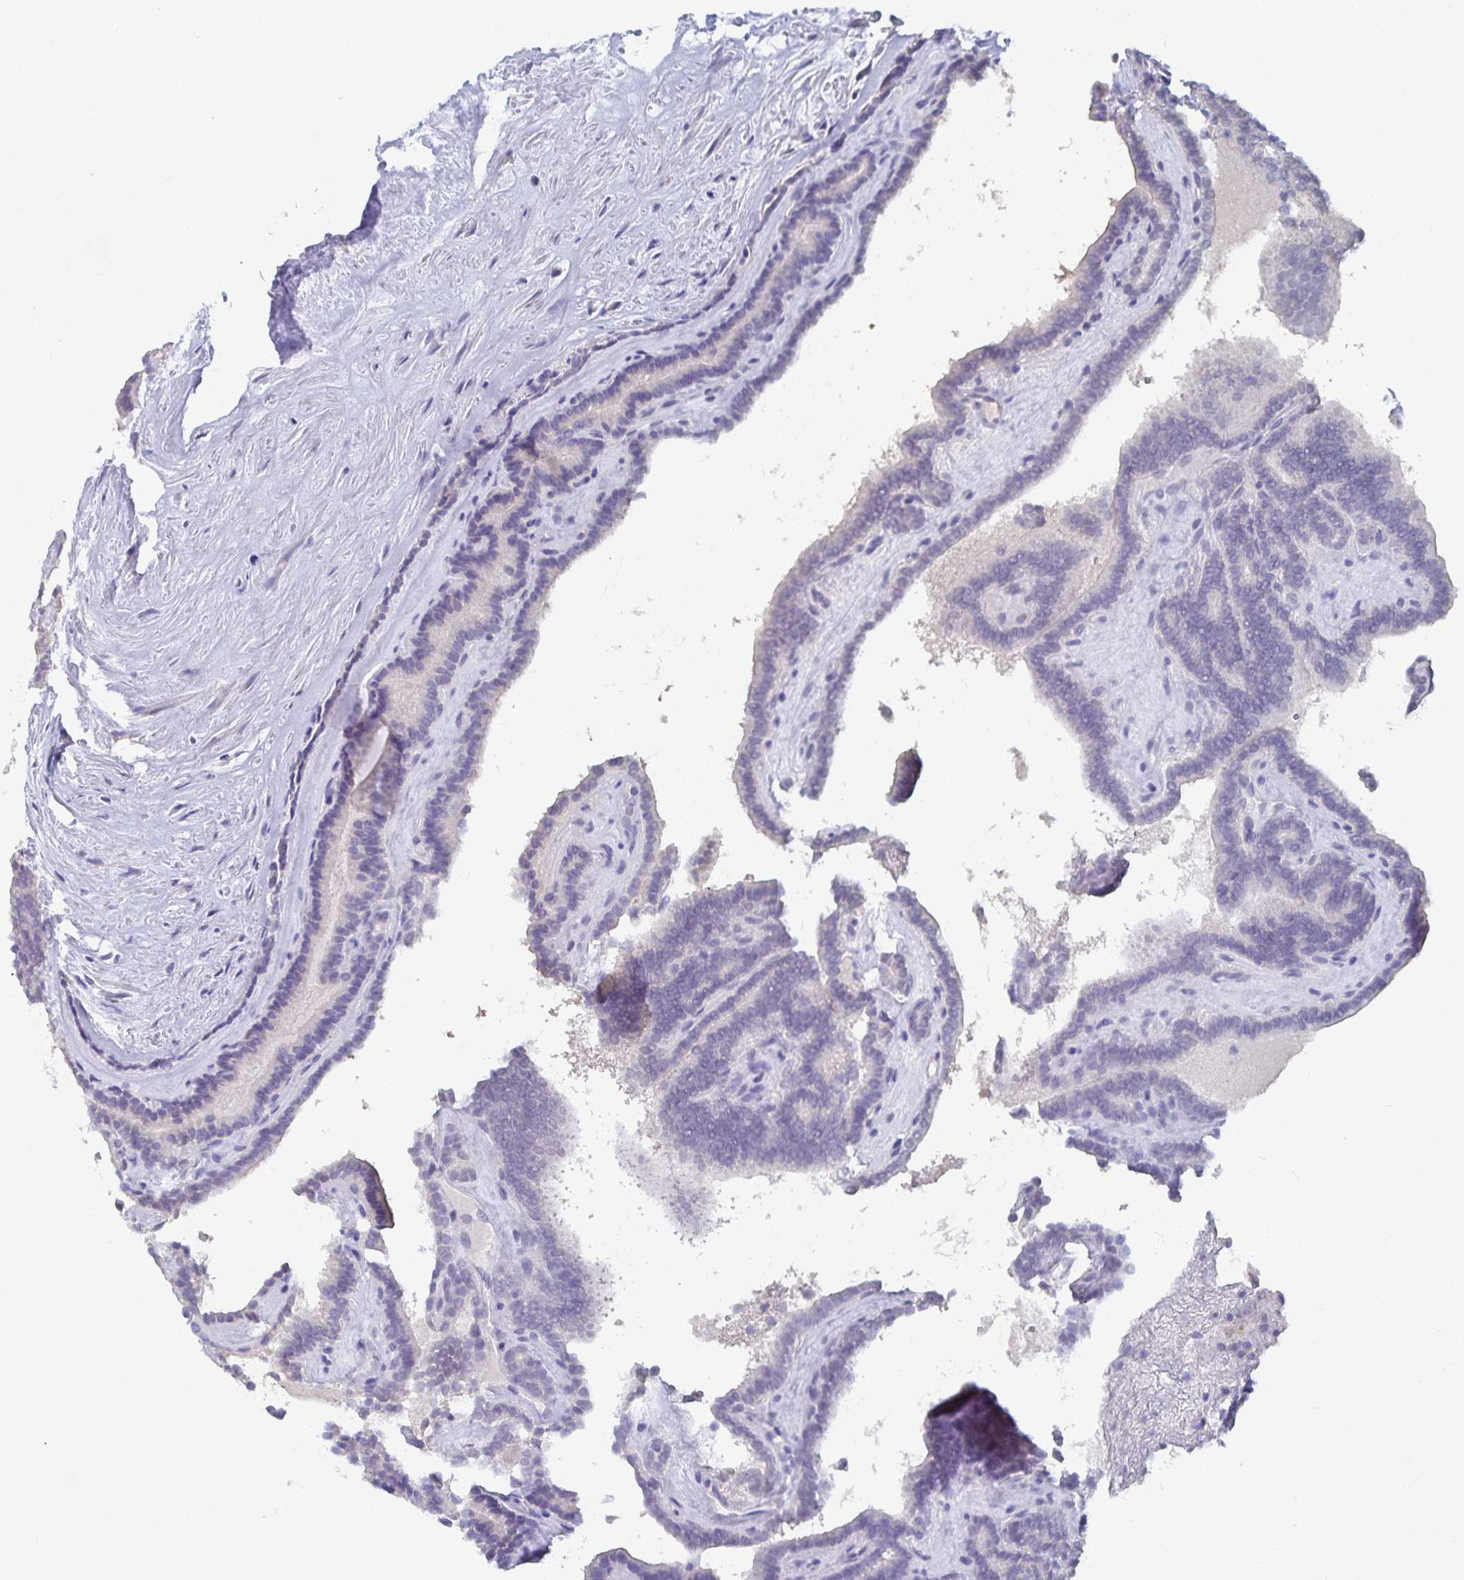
{"staining": {"intensity": "negative", "quantity": "none", "location": "none"}, "tissue": "thyroid cancer", "cell_type": "Tumor cells", "image_type": "cancer", "snomed": [{"axis": "morphology", "description": "Papillary adenocarcinoma, NOS"}, {"axis": "topography", "description": "Thyroid gland"}], "caption": "Immunohistochemical staining of thyroid cancer (papillary adenocarcinoma) demonstrates no significant positivity in tumor cells.", "gene": "CFAP69", "patient": {"sex": "female", "age": 21}}